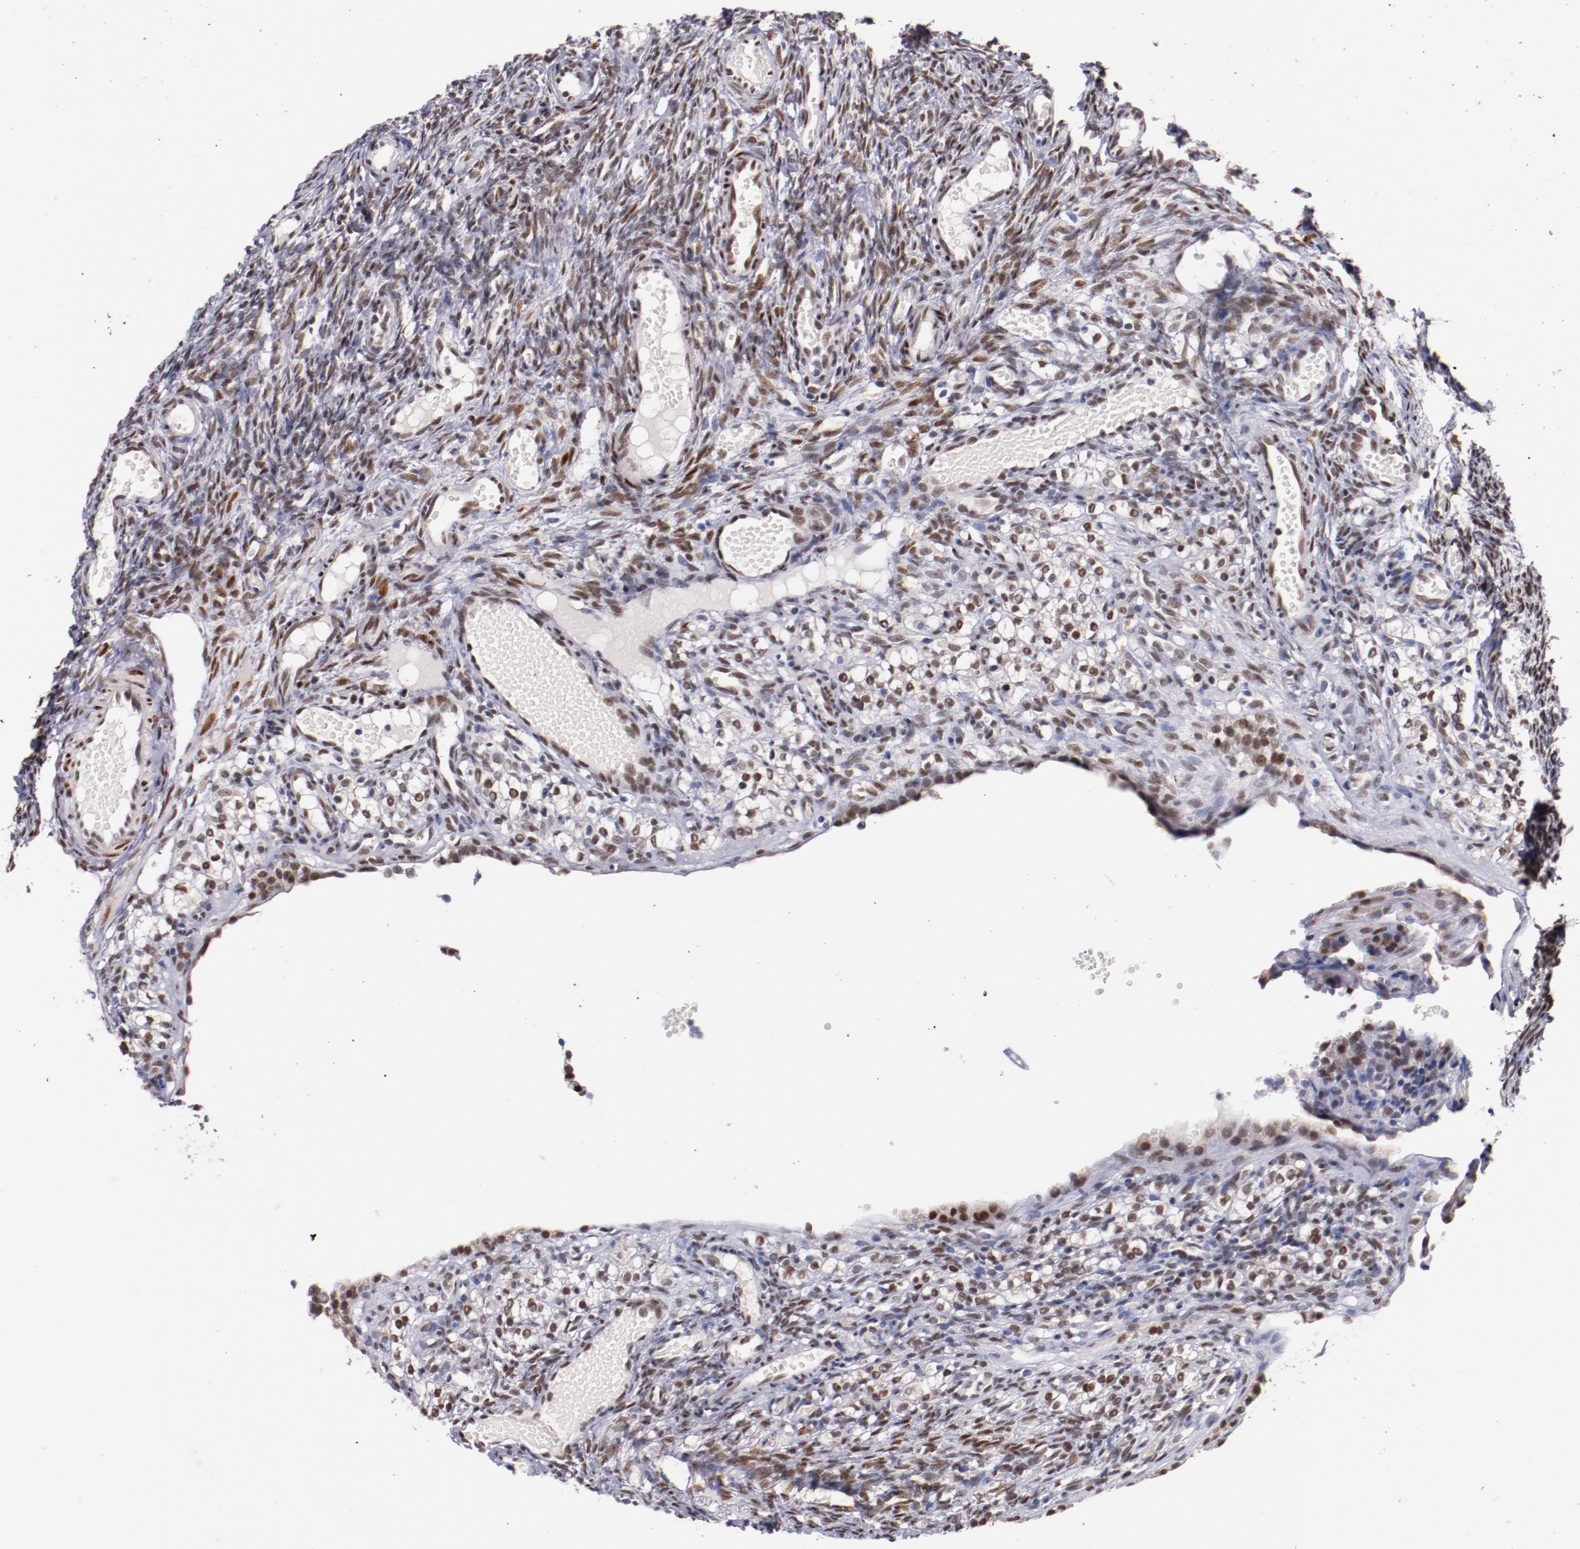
{"staining": {"intensity": "negative", "quantity": "none", "location": "none"}, "tissue": "ovary", "cell_type": "Follicle cells", "image_type": "normal", "snomed": [{"axis": "morphology", "description": "Normal tissue, NOS"}, {"axis": "topography", "description": "Ovary"}], "caption": "This image is of unremarkable ovary stained with IHC to label a protein in brown with the nuclei are counter-stained blue. There is no positivity in follicle cells.", "gene": "SRF", "patient": {"sex": "female", "age": 35}}